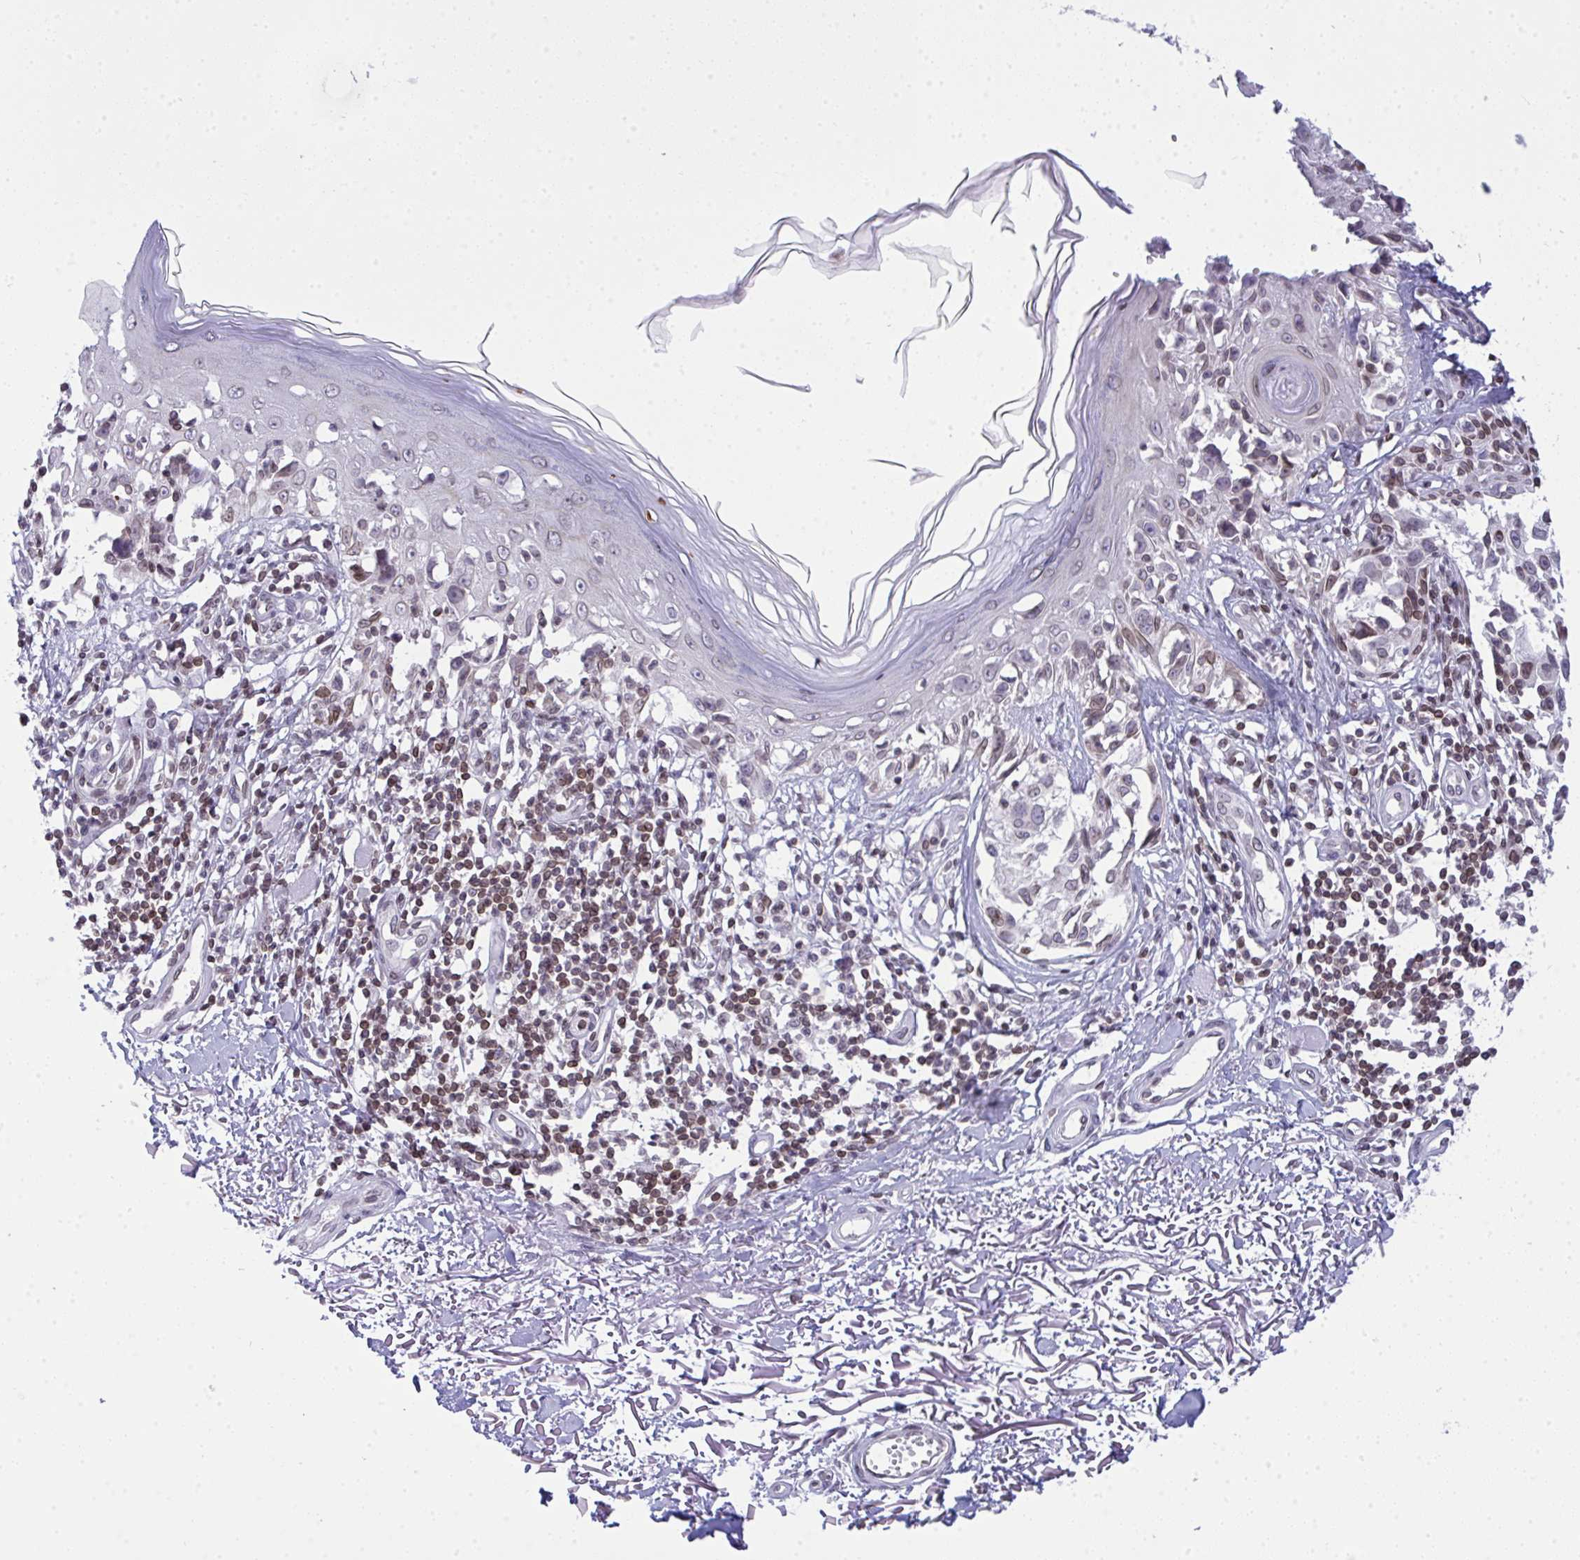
{"staining": {"intensity": "moderate", "quantity": "<25%", "location": "cytoplasmic/membranous,nuclear"}, "tissue": "melanoma", "cell_type": "Tumor cells", "image_type": "cancer", "snomed": [{"axis": "morphology", "description": "Malignant melanoma, NOS"}, {"axis": "topography", "description": "Skin"}], "caption": "High-magnification brightfield microscopy of malignant melanoma stained with DAB (3,3'-diaminobenzidine) (brown) and counterstained with hematoxylin (blue). tumor cells exhibit moderate cytoplasmic/membranous and nuclear staining is identified in approximately<25% of cells.", "gene": "LMNB2", "patient": {"sex": "male", "age": 73}}